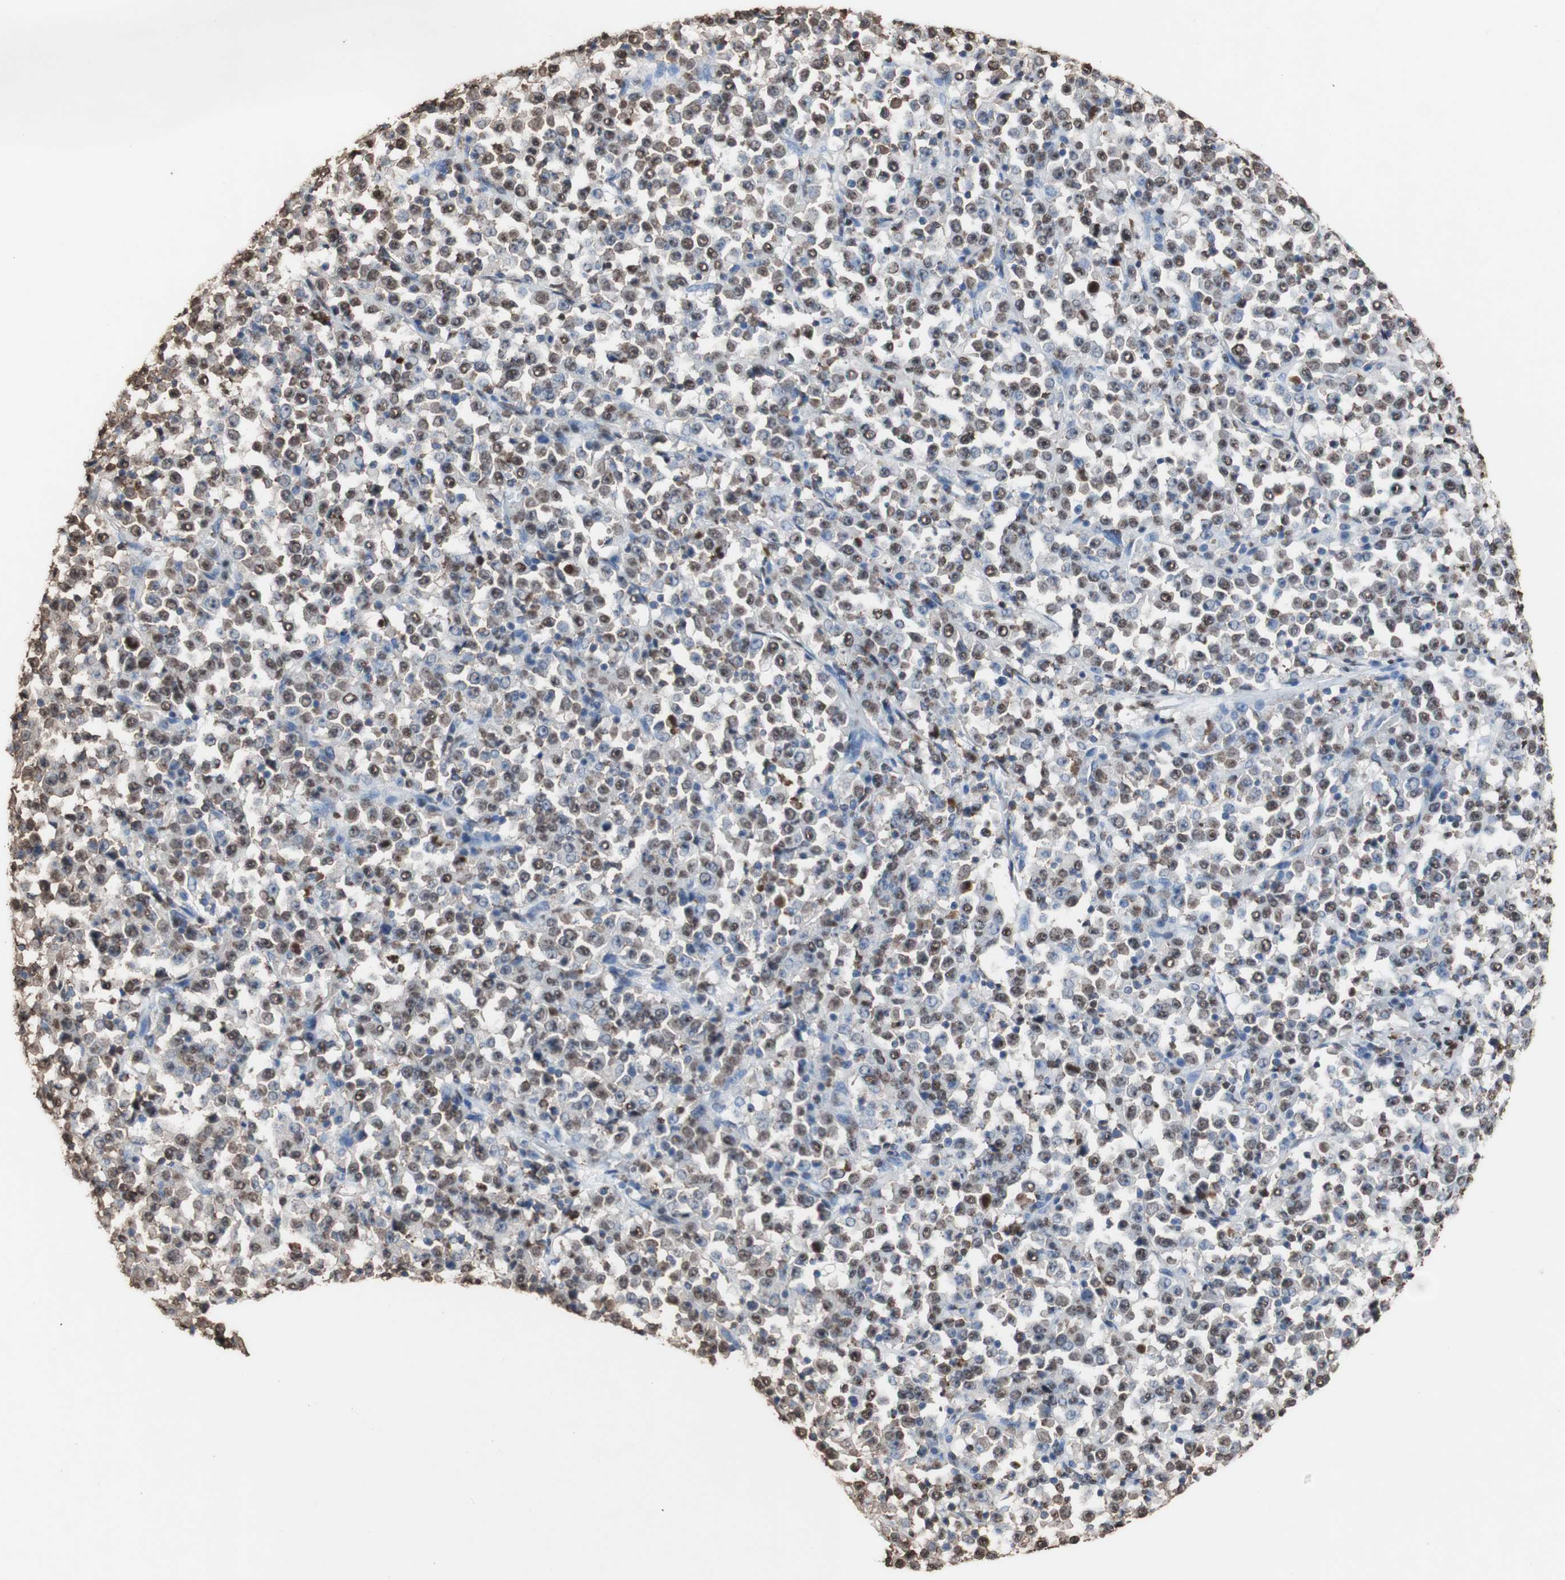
{"staining": {"intensity": "moderate", "quantity": "25%-75%", "location": "cytoplasmic/membranous,nuclear"}, "tissue": "stomach cancer", "cell_type": "Tumor cells", "image_type": "cancer", "snomed": [{"axis": "morphology", "description": "Normal tissue, NOS"}, {"axis": "morphology", "description": "Adenocarcinoma, NOS"}, {"axis": "topography", "description": "Stomach, upper"}, {"axis": "topography", "description": "Stomach"}], "caption": "A brown stain labels moderate cytoplasmic/membranous and nuclear expression of a protein in human stomach adenocarcinoma tumor cells. (Stains: DAB (3,3'-diaminobenzidine) in brown, nuclei in blue, Microscopy: brightfield microscopy at high magnification).", "gene": "PIDD1", "patient": {"sex": "male", "age": 59}}